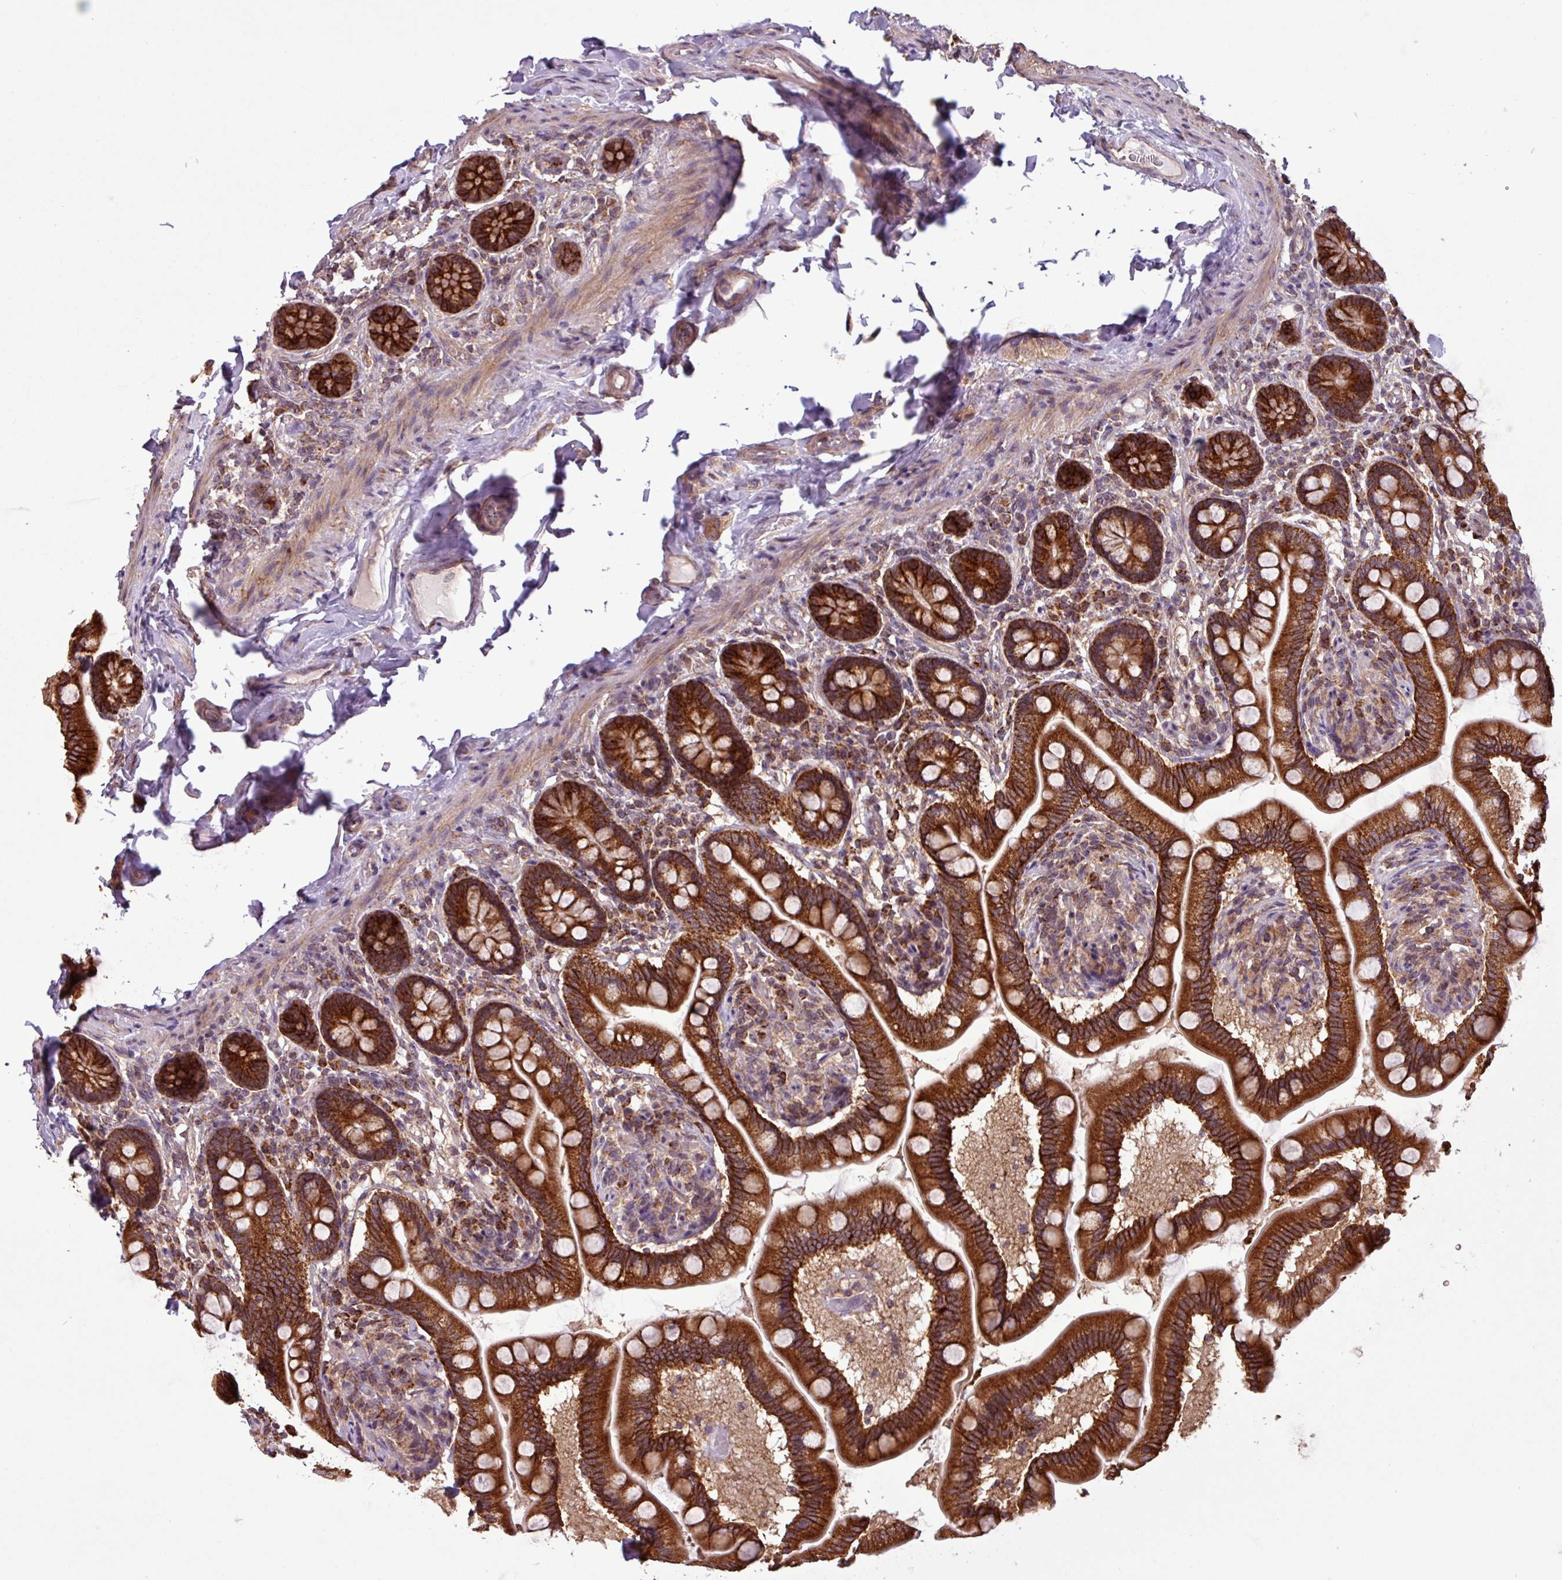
{"staining": {"intensity": "strong", "quantity": ">75%", "location": "cytoplasmic/membranous"}, "tissue": "small intestine", "cell_type": "Glandular cells", "image_type": "normal", "snomed": [{"axis": "morphology", "description": "Normal tissue, NOS"}, {"axis": "topography", "description": "Small intestine"}], "caption": "A histopathology image showing strong cytoplasmic/membranous staining in about >75% of glandular cells in benign small intestine, as visualized by brown immunohistochemical staining.", "gene": "MCTP2", "patient": {"sex": "female", "age": 64}}